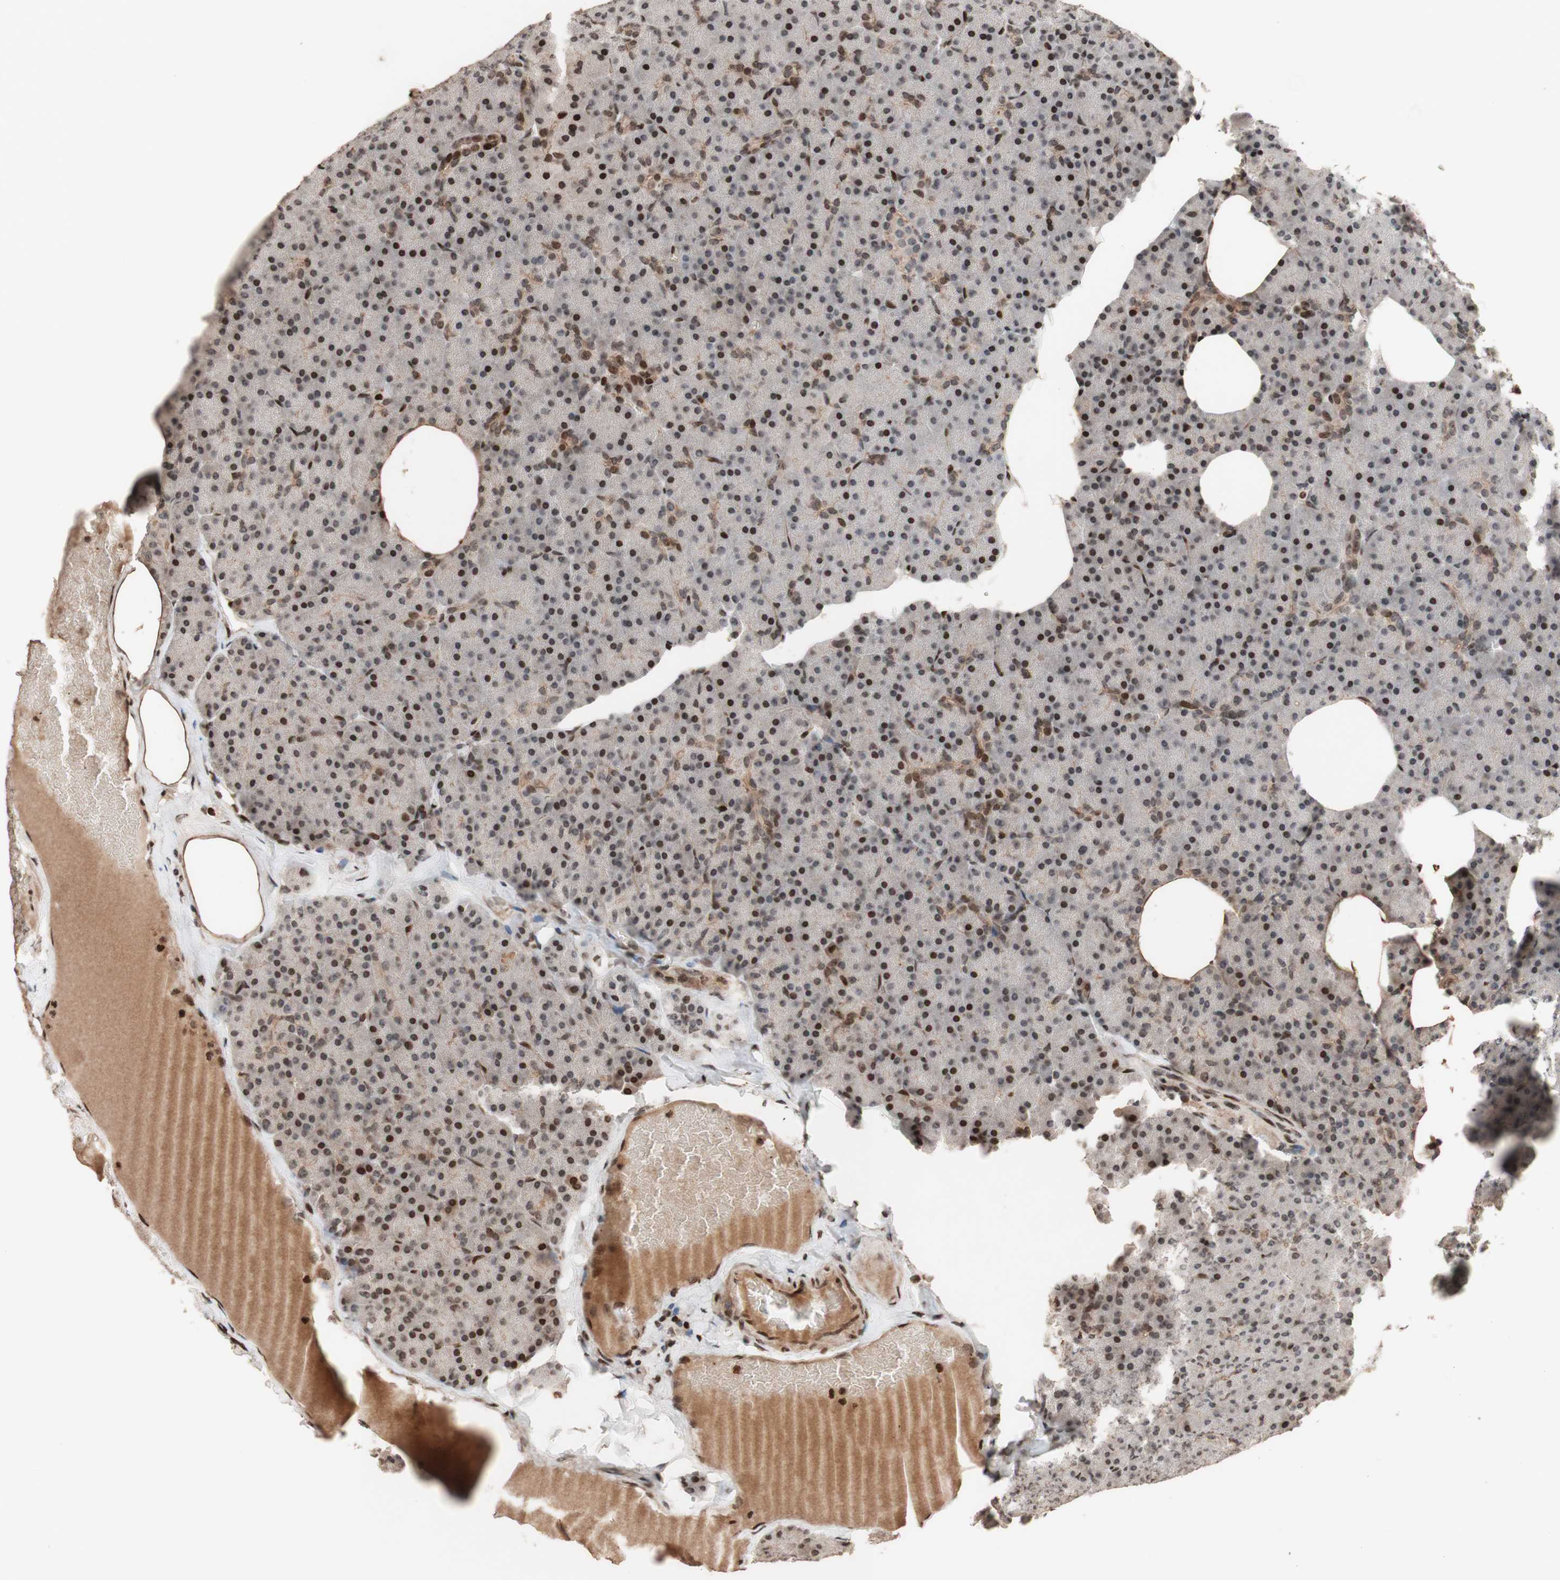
{"staining": {"intensity": "moderate", "quantity": "25%-75%", "location": "cytoplasmic/membranous,nuclear"}, "tissue": "pancreas", "cell_type": "Exocrine glandular cells", "image_type": "normal", "snomed": [{"axis": "morphology", "description": "Normal tissue, NOS"}, {"axis": "topography", "description": "Pancreas"}], "caption": "The image demonstrates immunohistochemical staining of unremarkable pancreas. There is moderate cytoplasmic/membranous,nuclear expression is appreciated in about 25%-75% of exocrine glandular cells.", "gene": "POLA1", "patient": {"sex": "female", "age": 35}}